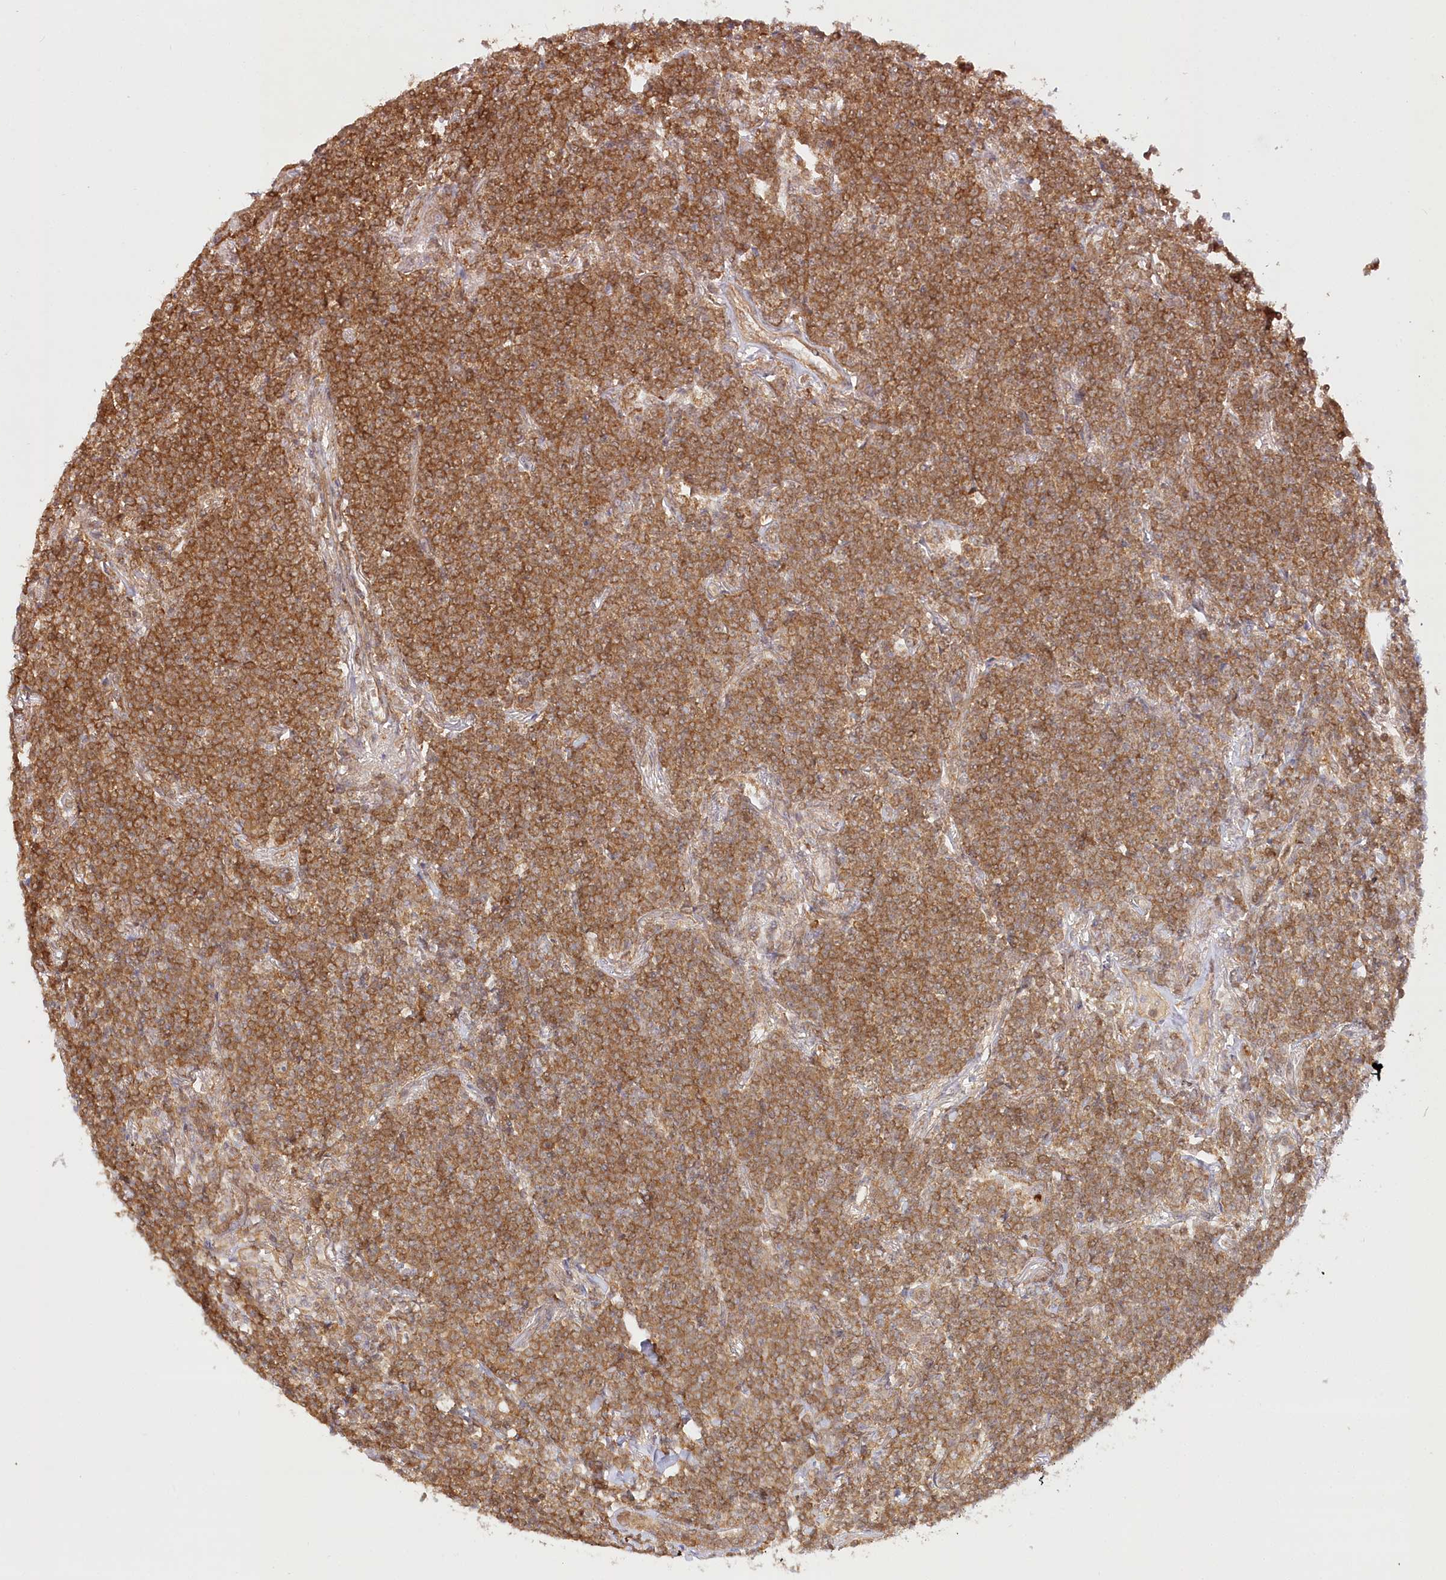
{"staining": {"intensity": "moderate", "quantity": ">75%", "location": "cytoplasmic/membranous"}, "tissue": "lymphoma", "cell_type": "Tumor cells", "image_type": "cancer", "snomed": [{"axis": "morphology", "description": "Malignant lymphoma, non-Hodgkin's type, Low grade"}, {"axis": "topography", "description": "Lung"}], "caption": "DAB (3,3'-diaminobenzidine) immunohistochemical staining of human lymphoma shows moderate cytoplasmic/membranous protein expression in about >75% of tumor cells.", "gene": "INPP4B", "patient": {"sex": "female", "age": 71}}